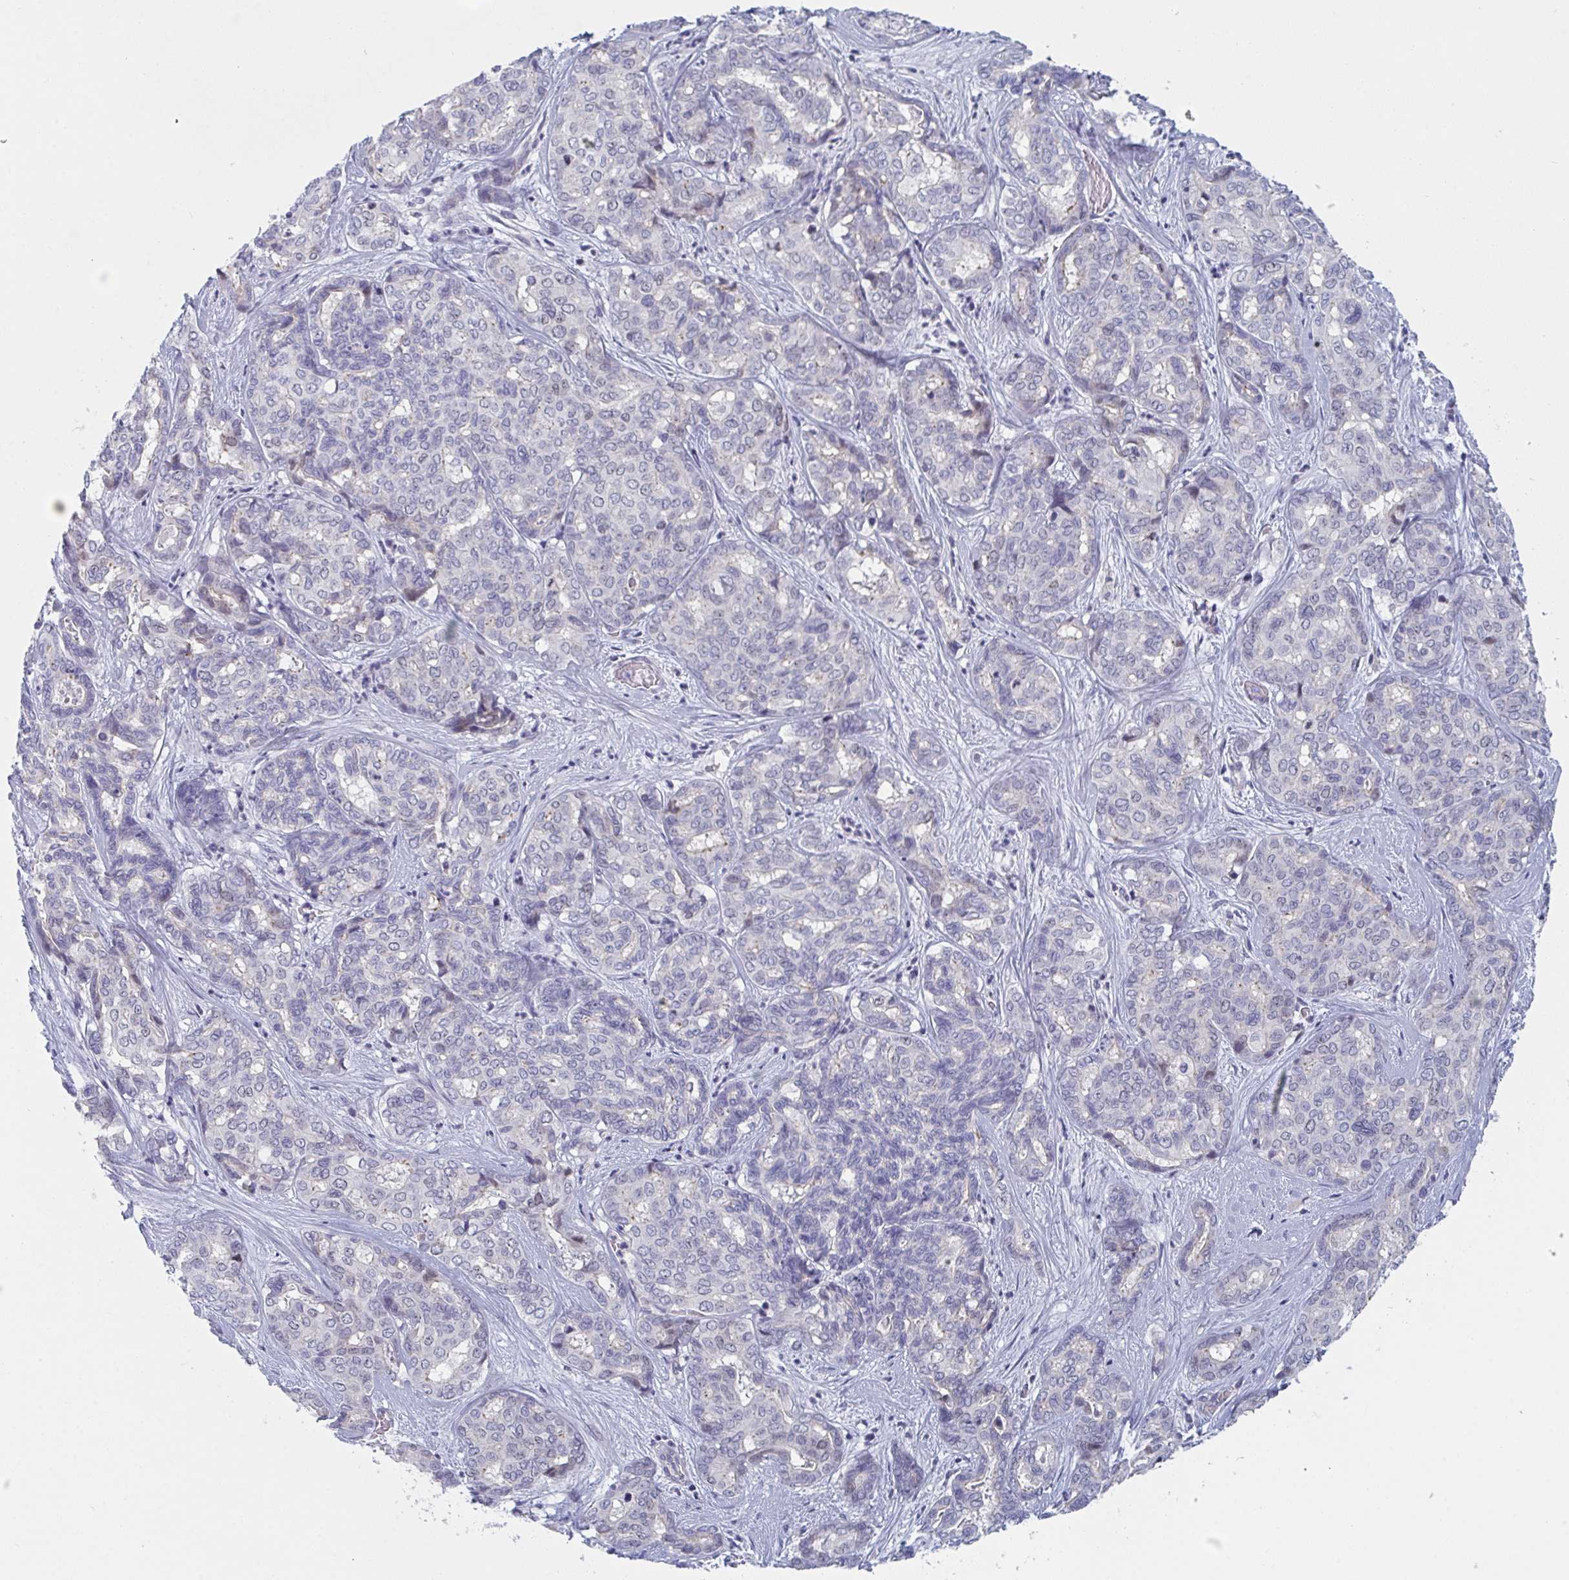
{"staining": {"intensity": "negative", "quantity": "none", "location": "none"}, "tissue": "liver cancer", "cell_type": "Tumor cells", "image_type": "cancer", "snomed": [{"axis": "morphology", "description": "Cholangiocarcinoma"}, {"axis": "topography", "description": "Liver"}], "caption": "DAB (3,3'-diaminobenzidine) immunohistochemical staining of liver cancer demonstrates no significant staining in tumor cells.", "gene": "CENPT", "patient": {"sex": "female", "age": 64}}